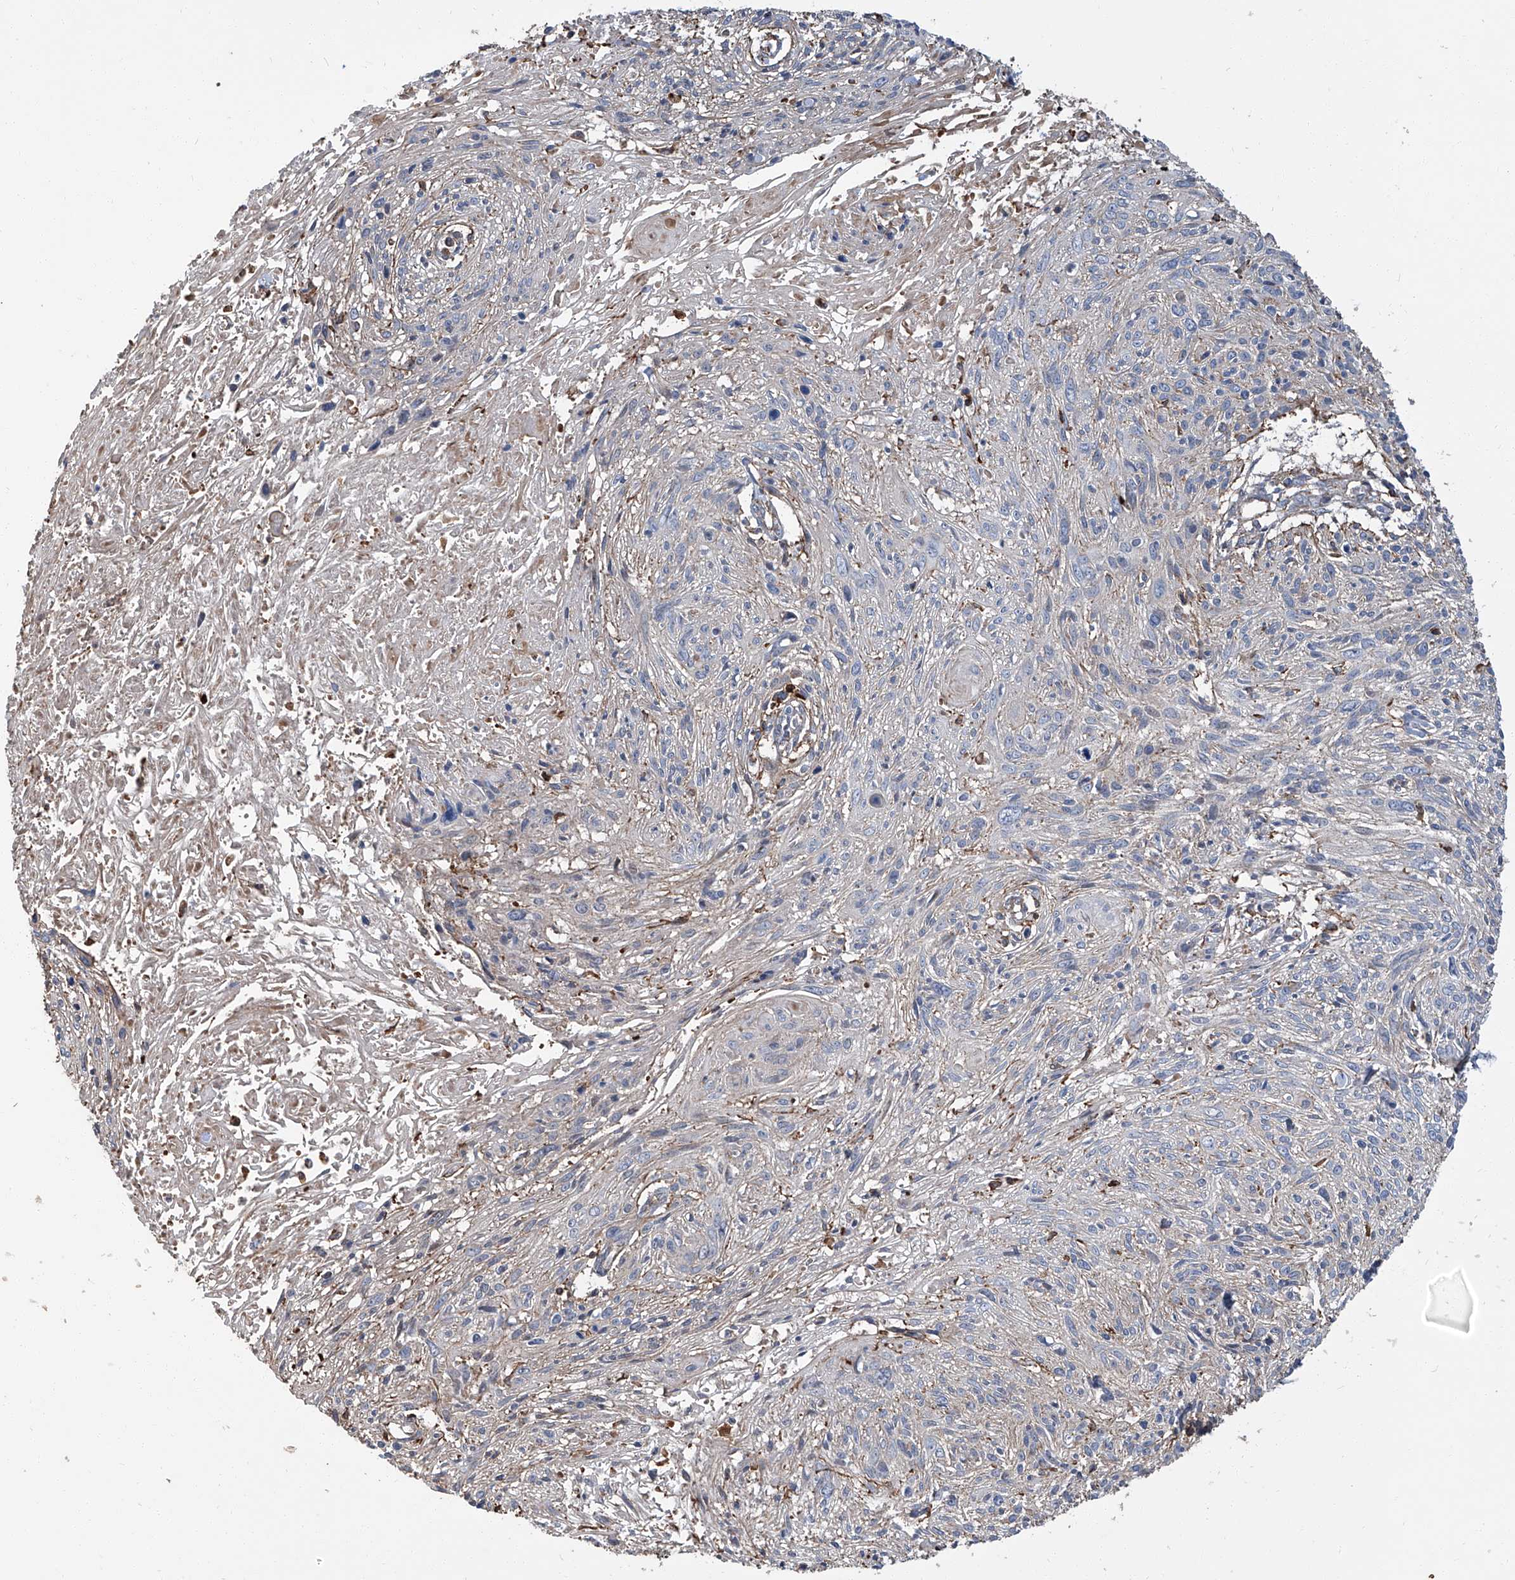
{"staining": {"intensity": "negative", "quantity": "none", "location": "none"}, "tissue": "cervical cancer", "cell_type": "Tumor cells", "image_type": "cancer", "snomed": [{"axis": "morphology", "description": "Squamous cell carcinoma, NOS"}, {"axis": "topography", "description": "Cervix"}], "caption": "An image of human cervical cancer (squamous cell carcinoma) is negative for staining in tumor cells. (IHC, brightfield microscopy, high magnification).", "gene": "PIEZO2", "patient": {"sex": "female", "age": 51}}